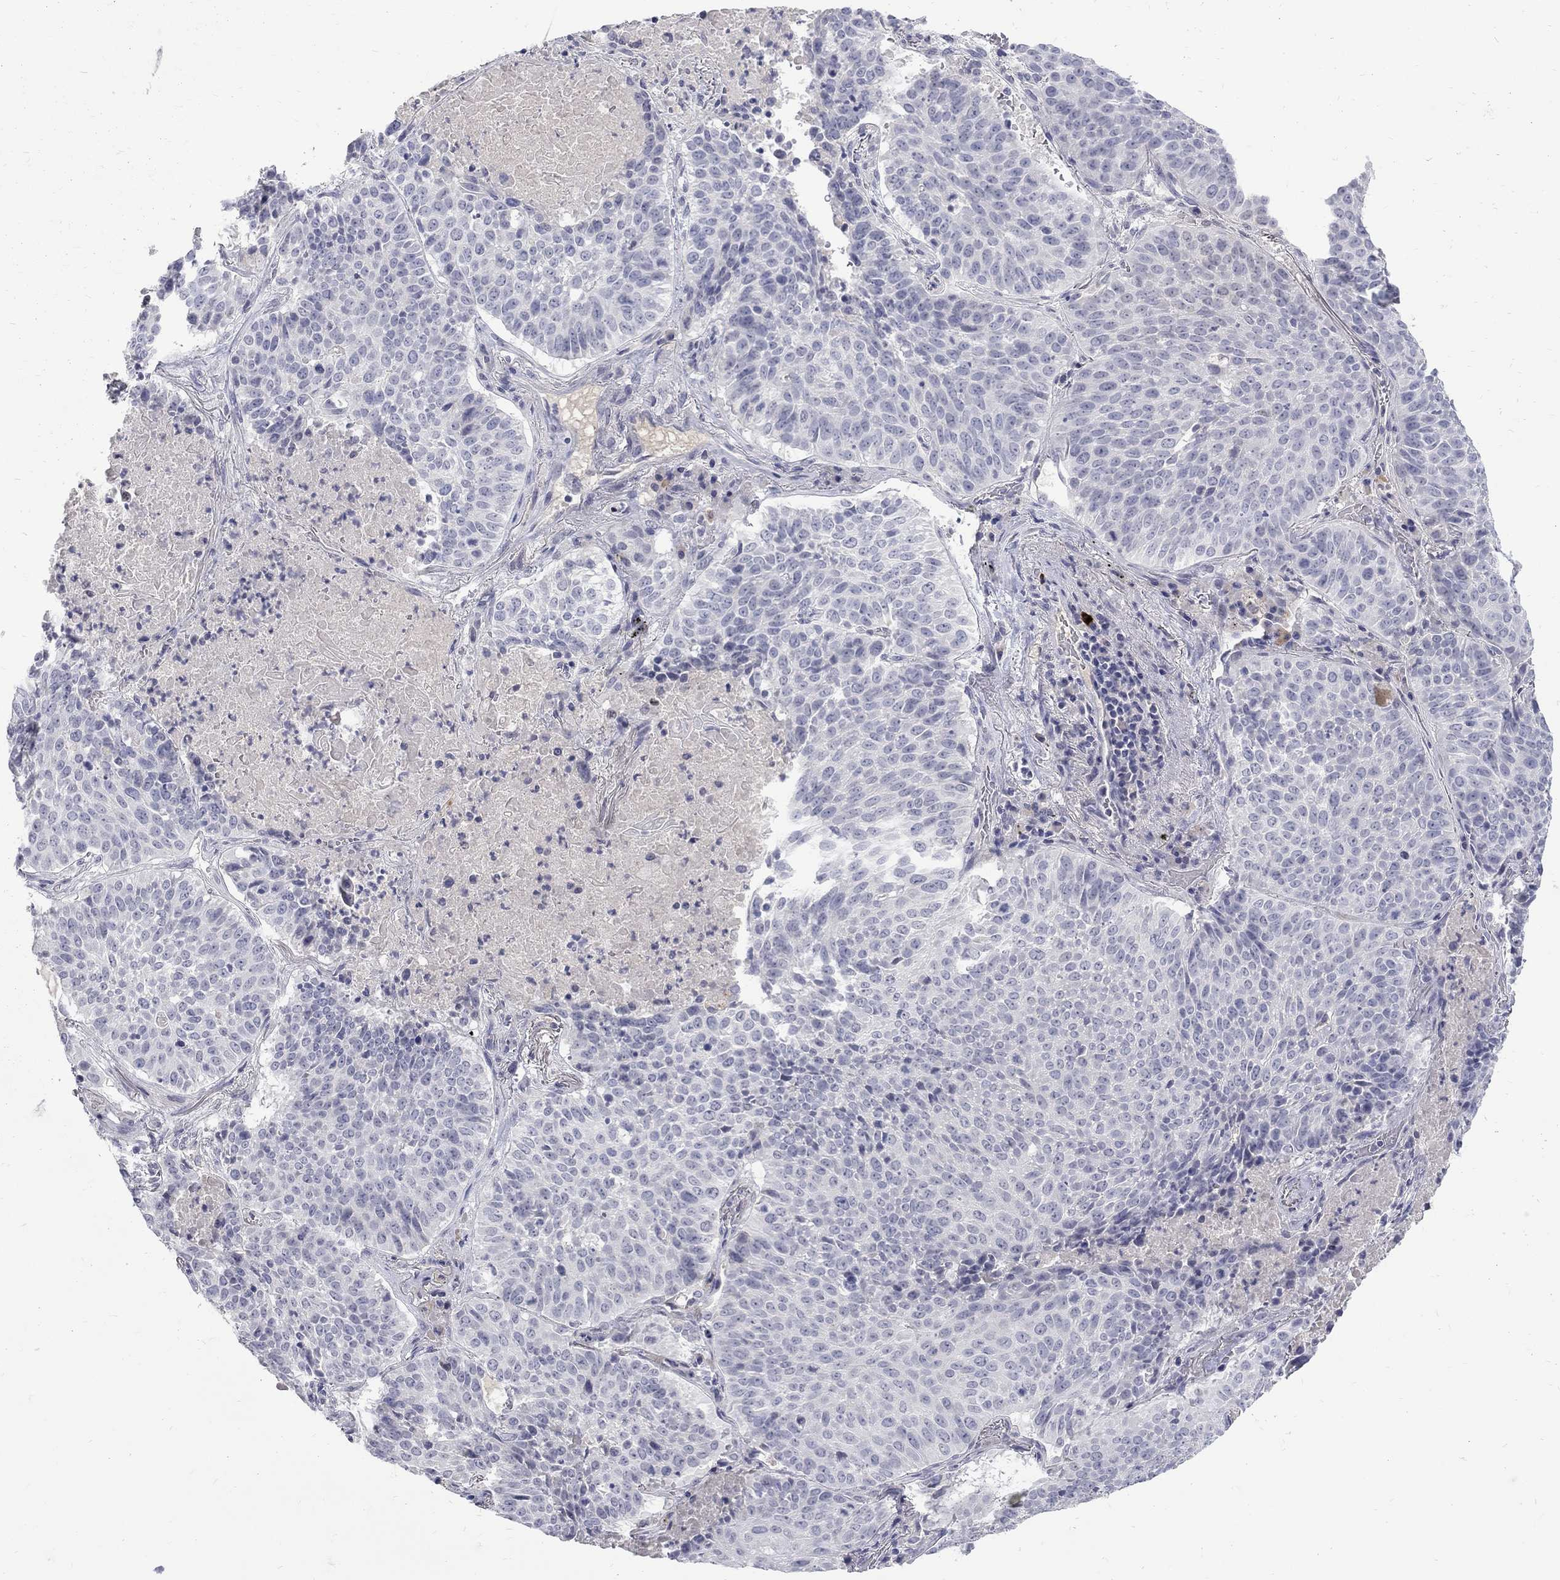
{"staining": {"intensity": "negative", "quantity": "none", "location": "none"}, "tissue": "lung cancer", "cell_type": "Tumor cells", "image_type": "cancer", "snomed": [{"axis": "morphology", "description": "Squamous cell carcinoma, NOS"}, {"axis": "topography", "description": "Lung"}], "caption": "A photomicrograph of lung squamous cell carcinoma stained for a protein reveals no brown staining in tumor cells.", "gene": "CTNND2", "patient": {"sex": "male", "age": 64}}